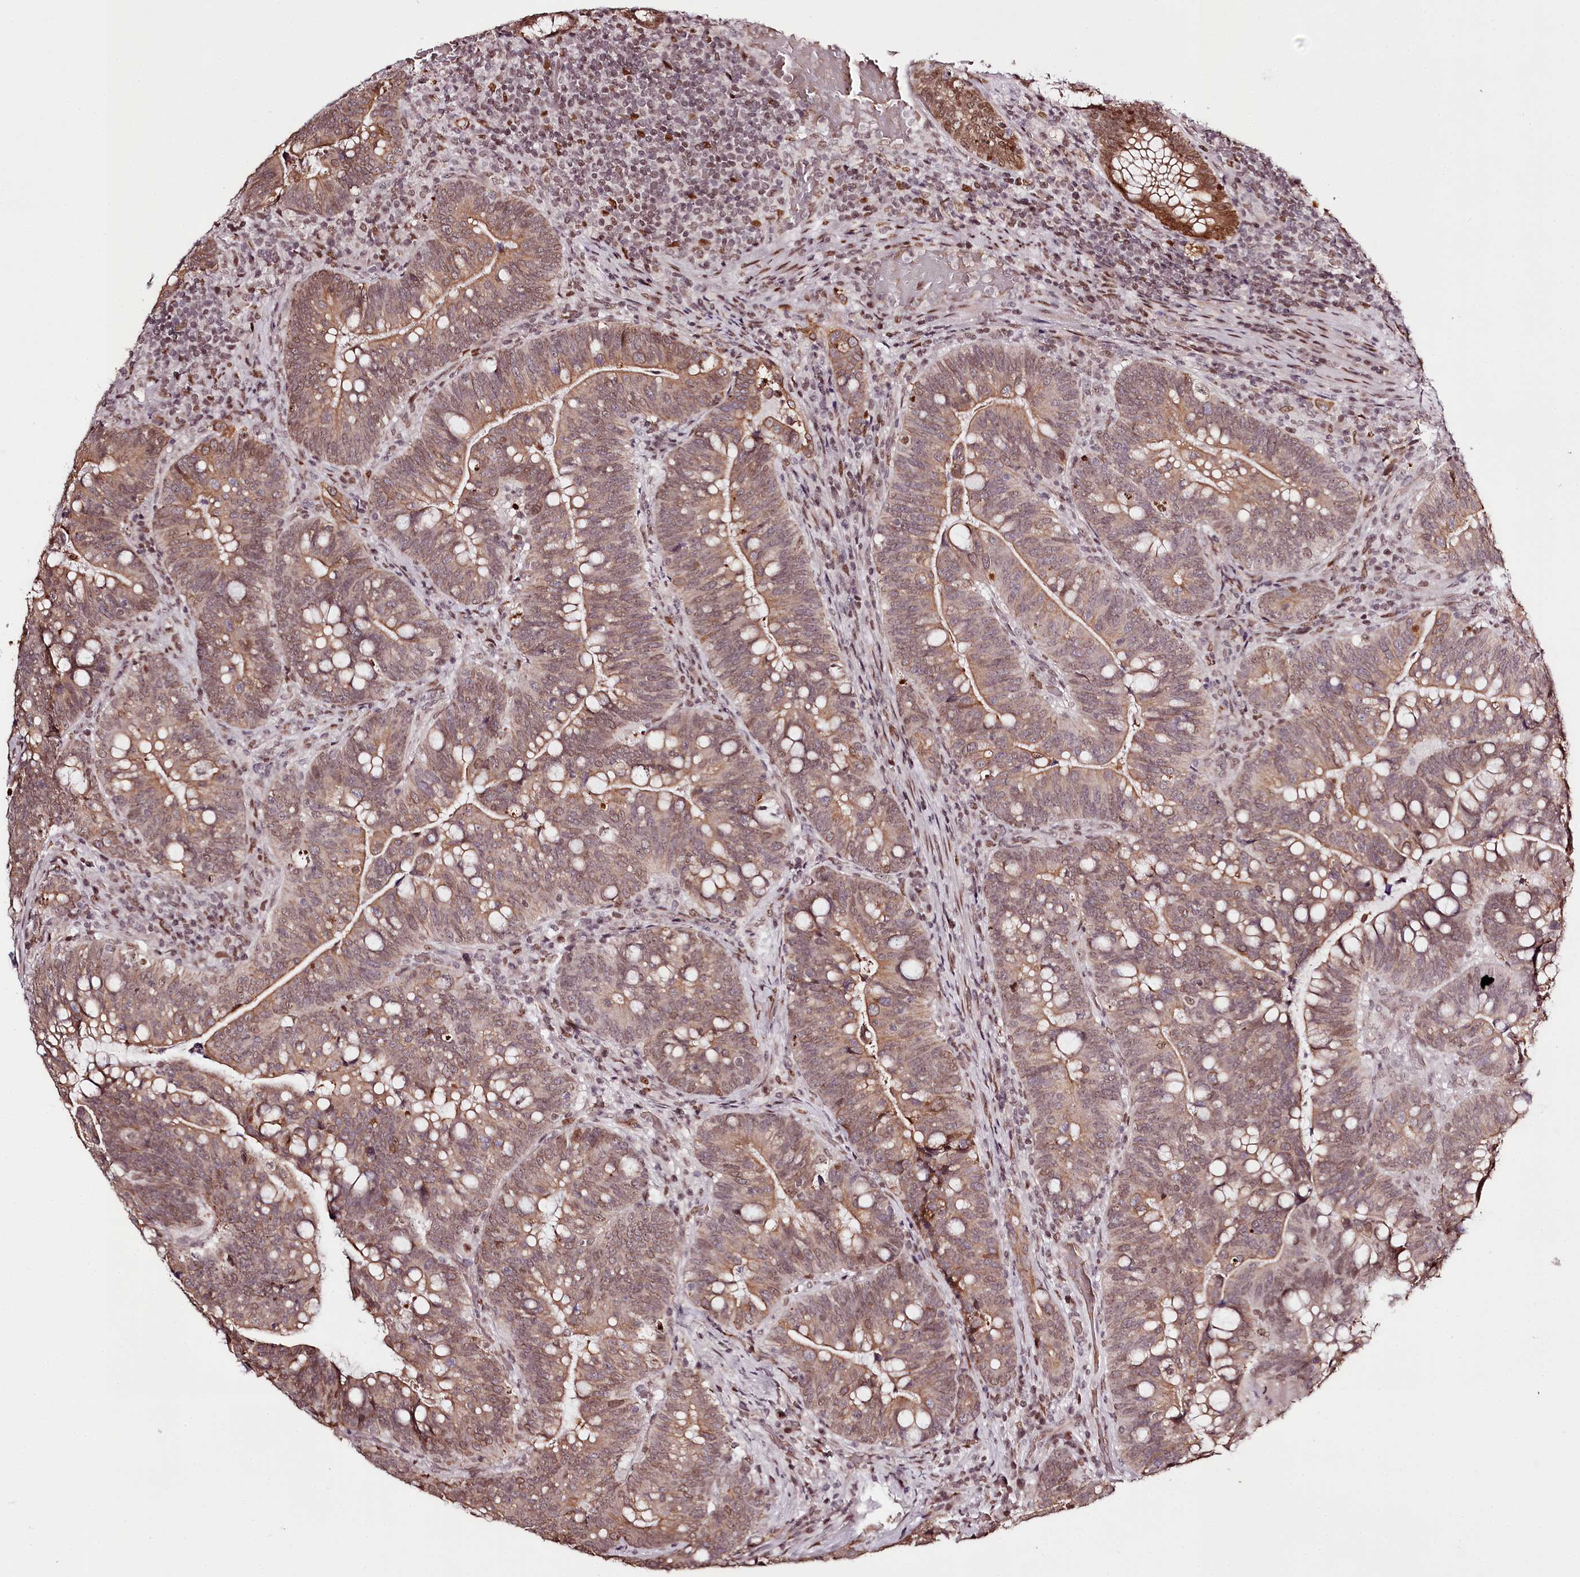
{"staining": {"intensity": "moderate", "quantity": "25%-75%", "location": "cytoplasmic/membranous,nuclear"}, "tissue": "colorectal cancer", "cell_type": "Tumor cells", "image_type": "cancer", "snomed": [{"axis": "morphology", "description": "Normal tissue, NOS"}, {"axis": "morphology", "description": "Adenocarcinoma, NOS"}, {"axis": "topography", "description": "Colon"}], "caption": "Adenocarcinoma (colorectal) stained with a protein marker displays moderate staining in tumor cells.", "gene": "THYN1", "patient": {"sex": "female", "age": 66}}